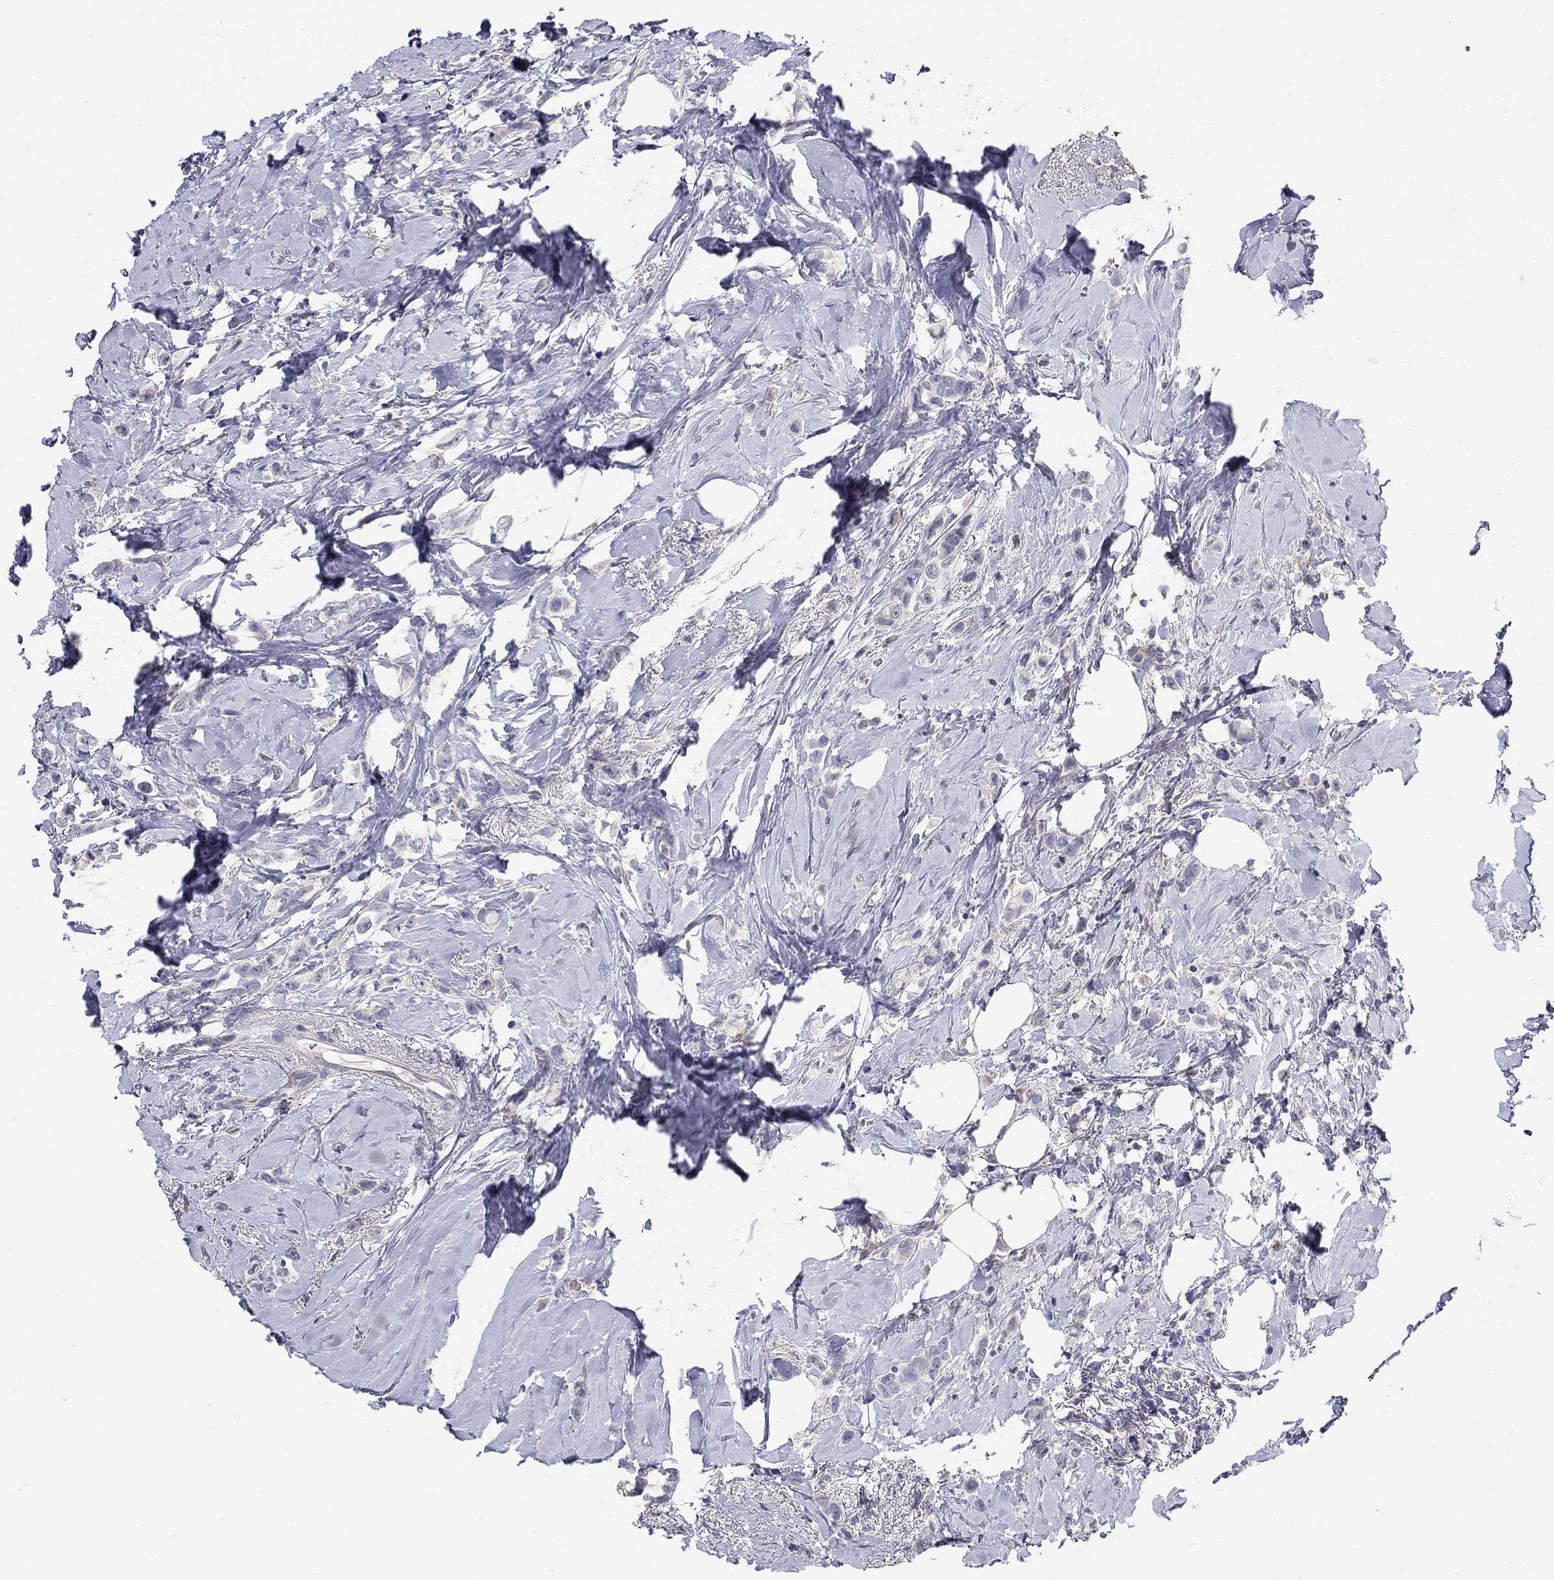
{"staining": {"intensity": "negative", "quantity": "none", "location": "none"}, "tissue": "breast cancer", "cell_type": "Tumor cells", "image_type": "cancer", "snomed": [{"axis": "morphology", "description": "Lobular carcinoma"}, {"axis": "topography", "description": "Breast"}], "caption": "Image shows no significant protein positivity in tumor cells of breast cancer (lobular carcinoma).", "gene": "QRFPR", "patient": {"sex": "female", "age": 66}}